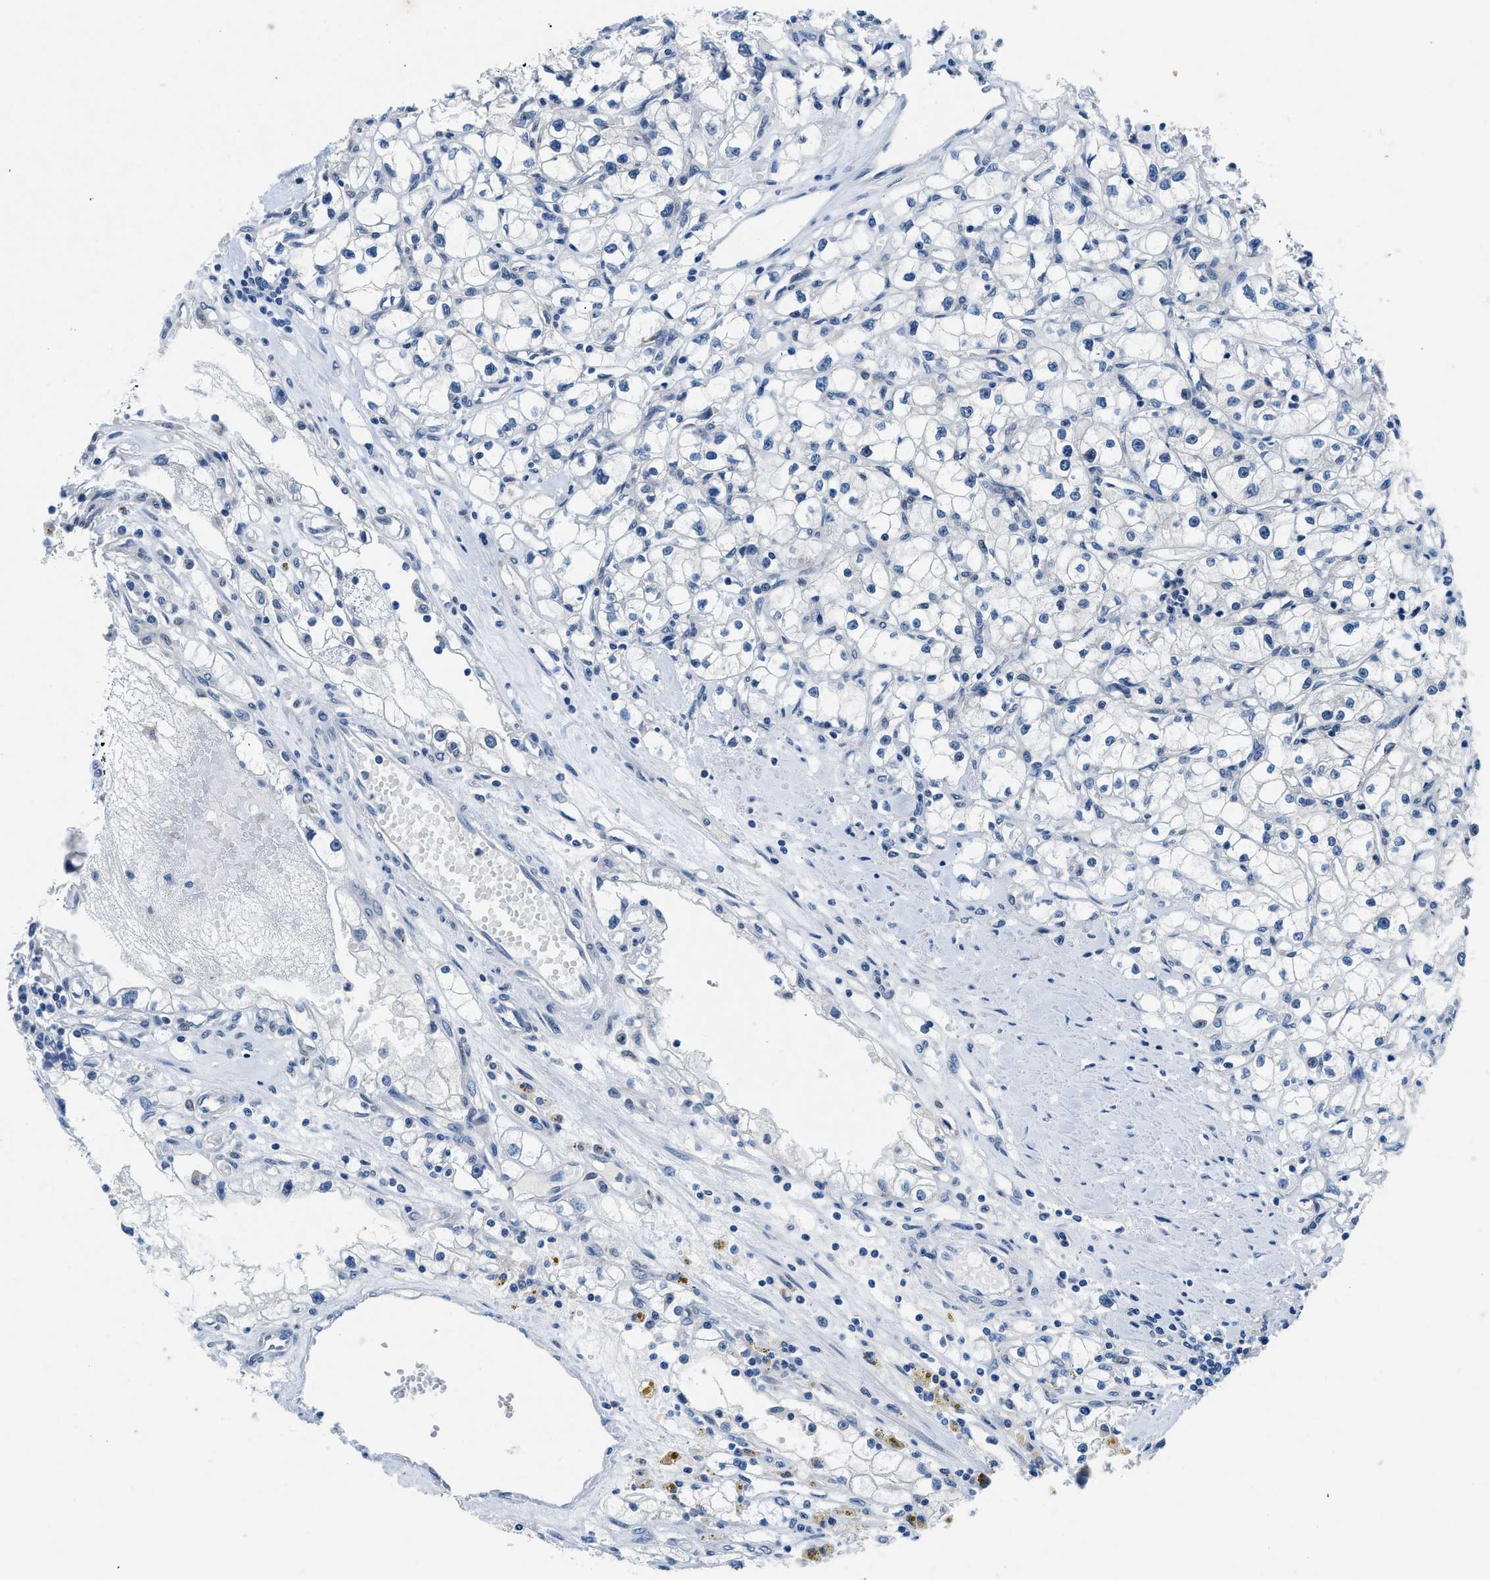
{"staining": {"intensity": "negative", "quantity": "none", "location": "none"}, "tissue": "renal cancer", "cell_type": "Tumor cells", "image_type": "cancer", "snomed": [{"axis": "morphology", "description": "Adenocarcinoma, NOS"}, {"axis": "topography", "description": "Kidney"}], "caption": "Human renal cancer (adenocarcinoma) stained for a protein using immunohistochemistry reveals no positivity in tumor cells.", "gene": "COPS2", "patient": {"sex": "male", "age": 56}}